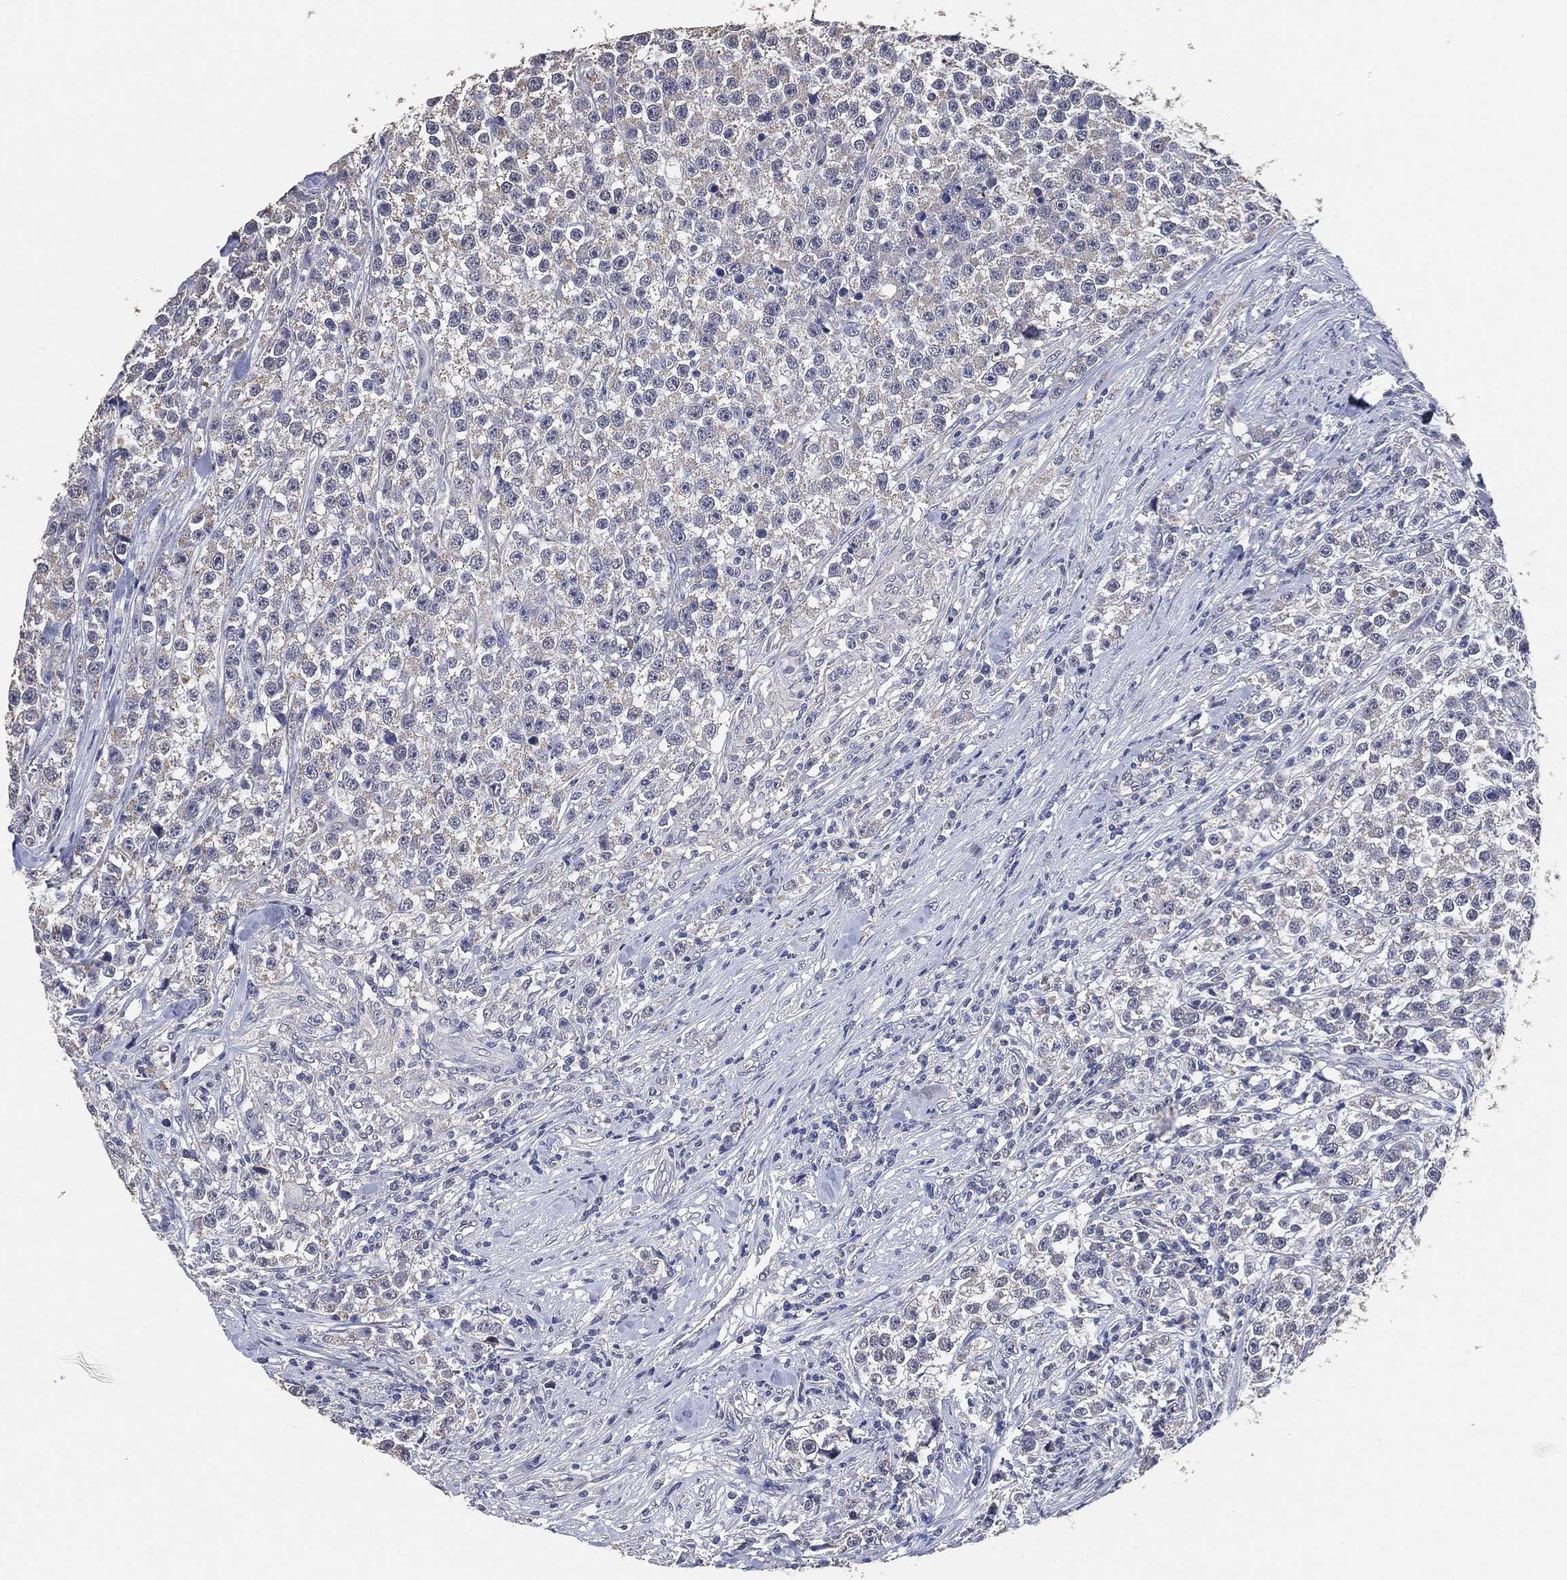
{"staining": {"intensity": "negative", "quantity": "none", "location": "none"}, "tissue": "testis cancer", "cell_type": "Tumor cells", "image_type": "cancer", "snomed": [{"axis": "morphology", "description": "Seminoma, NOS"}, {"axis": "topography", "description": "Testis"}], "caption": "Testis cancer was stained to show a protein in brown. There is no significant positivity in tumor cells. (Stains: DAB (3,3'-diaminobenzidine) IHC with hematoxylin counter stain, Microscopy: brightfield microscopy at high magnification).", "gene": "KLK5", "patient": {"sex": "male", "age": 59}}